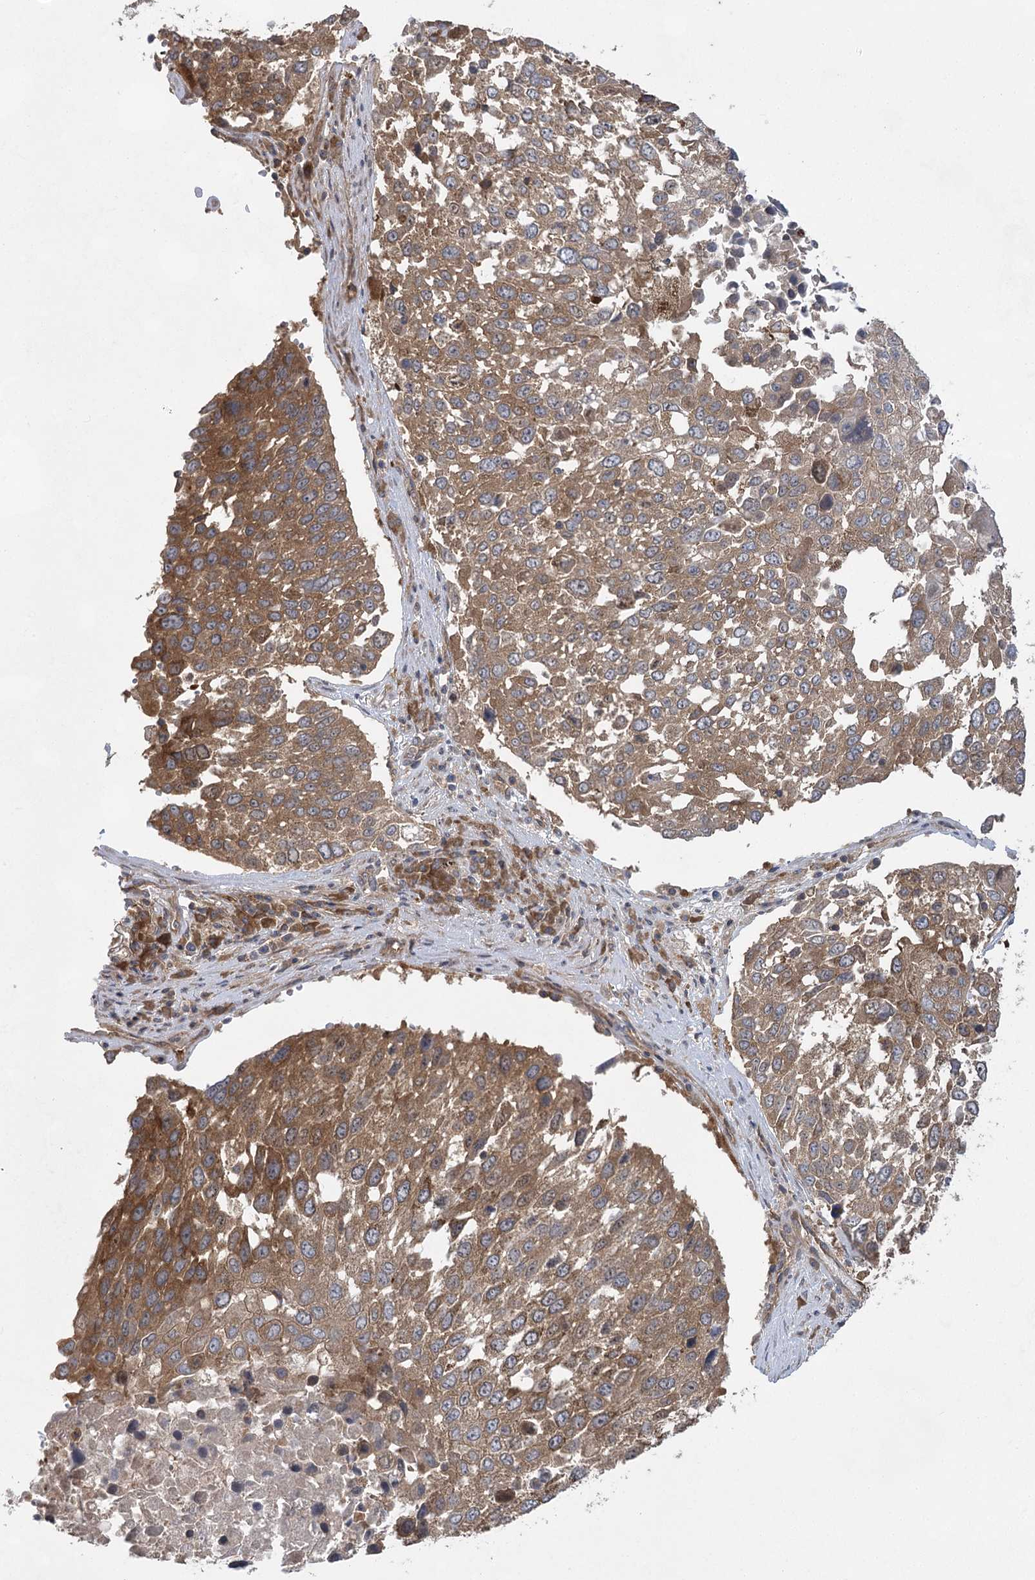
{"staining": {"intensity": "moderate", "quantity": ">75%", "location": "cytoplasmic/membranous"}, "tissue": "lung cancer", "cell_type": "Tumor cells", "image_type": "cancer", "snomed": [{"axis": "morphology", "description": "Squamous cell carcinoma, NOS"}, {"axis": "topography", "description": "Lung"}], "caption": "A medium amount of moderate cytoplasmic/membranous expression is present in about >75% of tumor cells in lung squamous cell carcinoma tissue.", "gene": "EIF3A", "patient": {"sex": "male", "age": 65}}